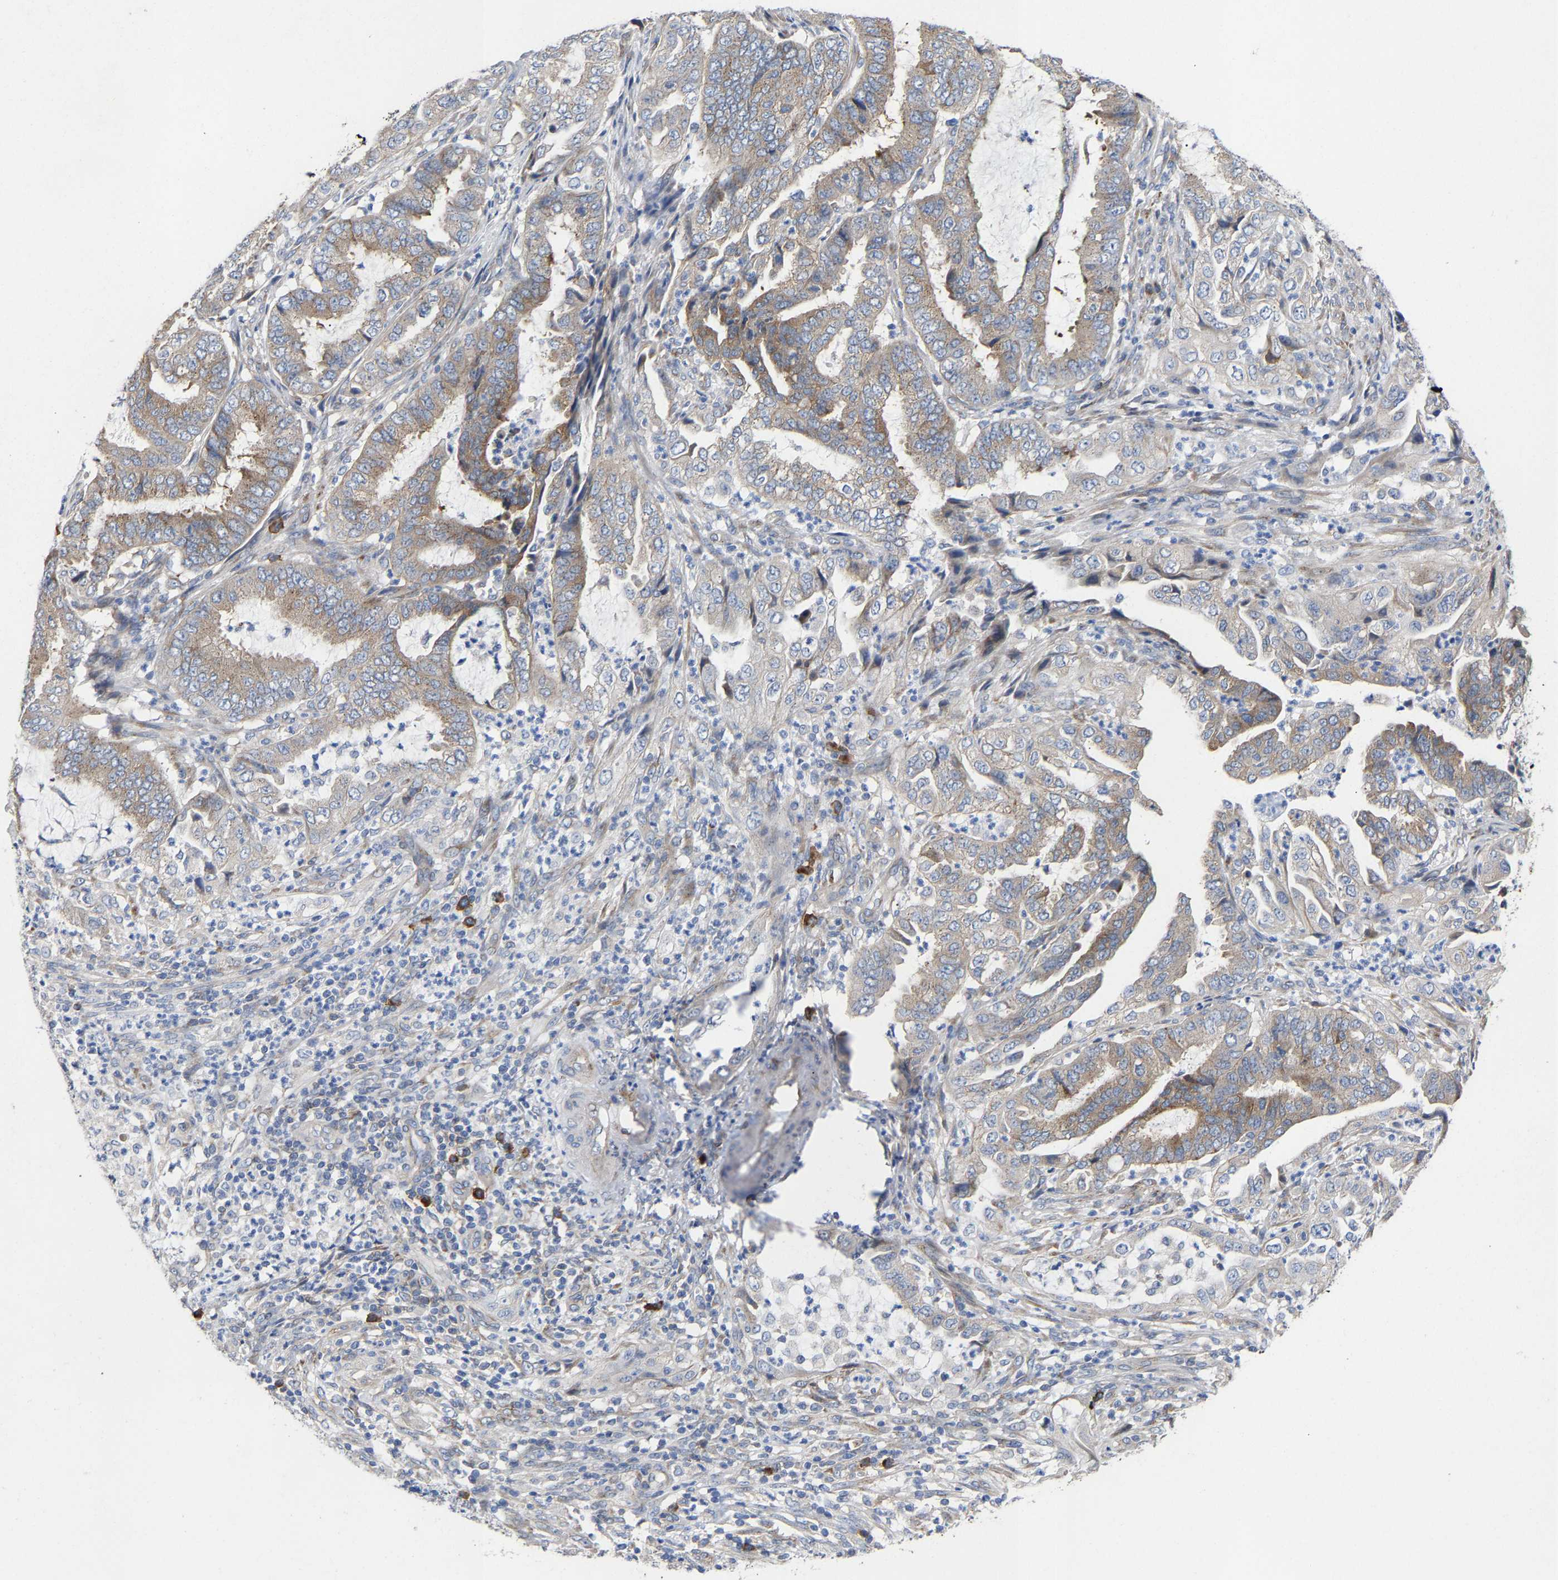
{"staining": {"intensity": "moderate", "quantity": "25%-75%", "location": "cytoplasmic/membranous"}, "tissue": "endometrial cancer", "cell_type": "Tumor cells", "image_type": "cancer", "snomed": [{"axis": "morphology", "description": "Adenocarcinoma, NOS"}, {"axis": "topography", "description": "Endometrium"}], "caption": "A high-resolution micrograph shows immunohistochemistry (IHC) staining of endometrial cancer (adenocarcinoma), which displays moderate cytoplasmic/membranous positivity in about 25%-75% of tumor cells.", "gene": "PPP1R15A", "patient": {"sex": "female", "age": 51}}